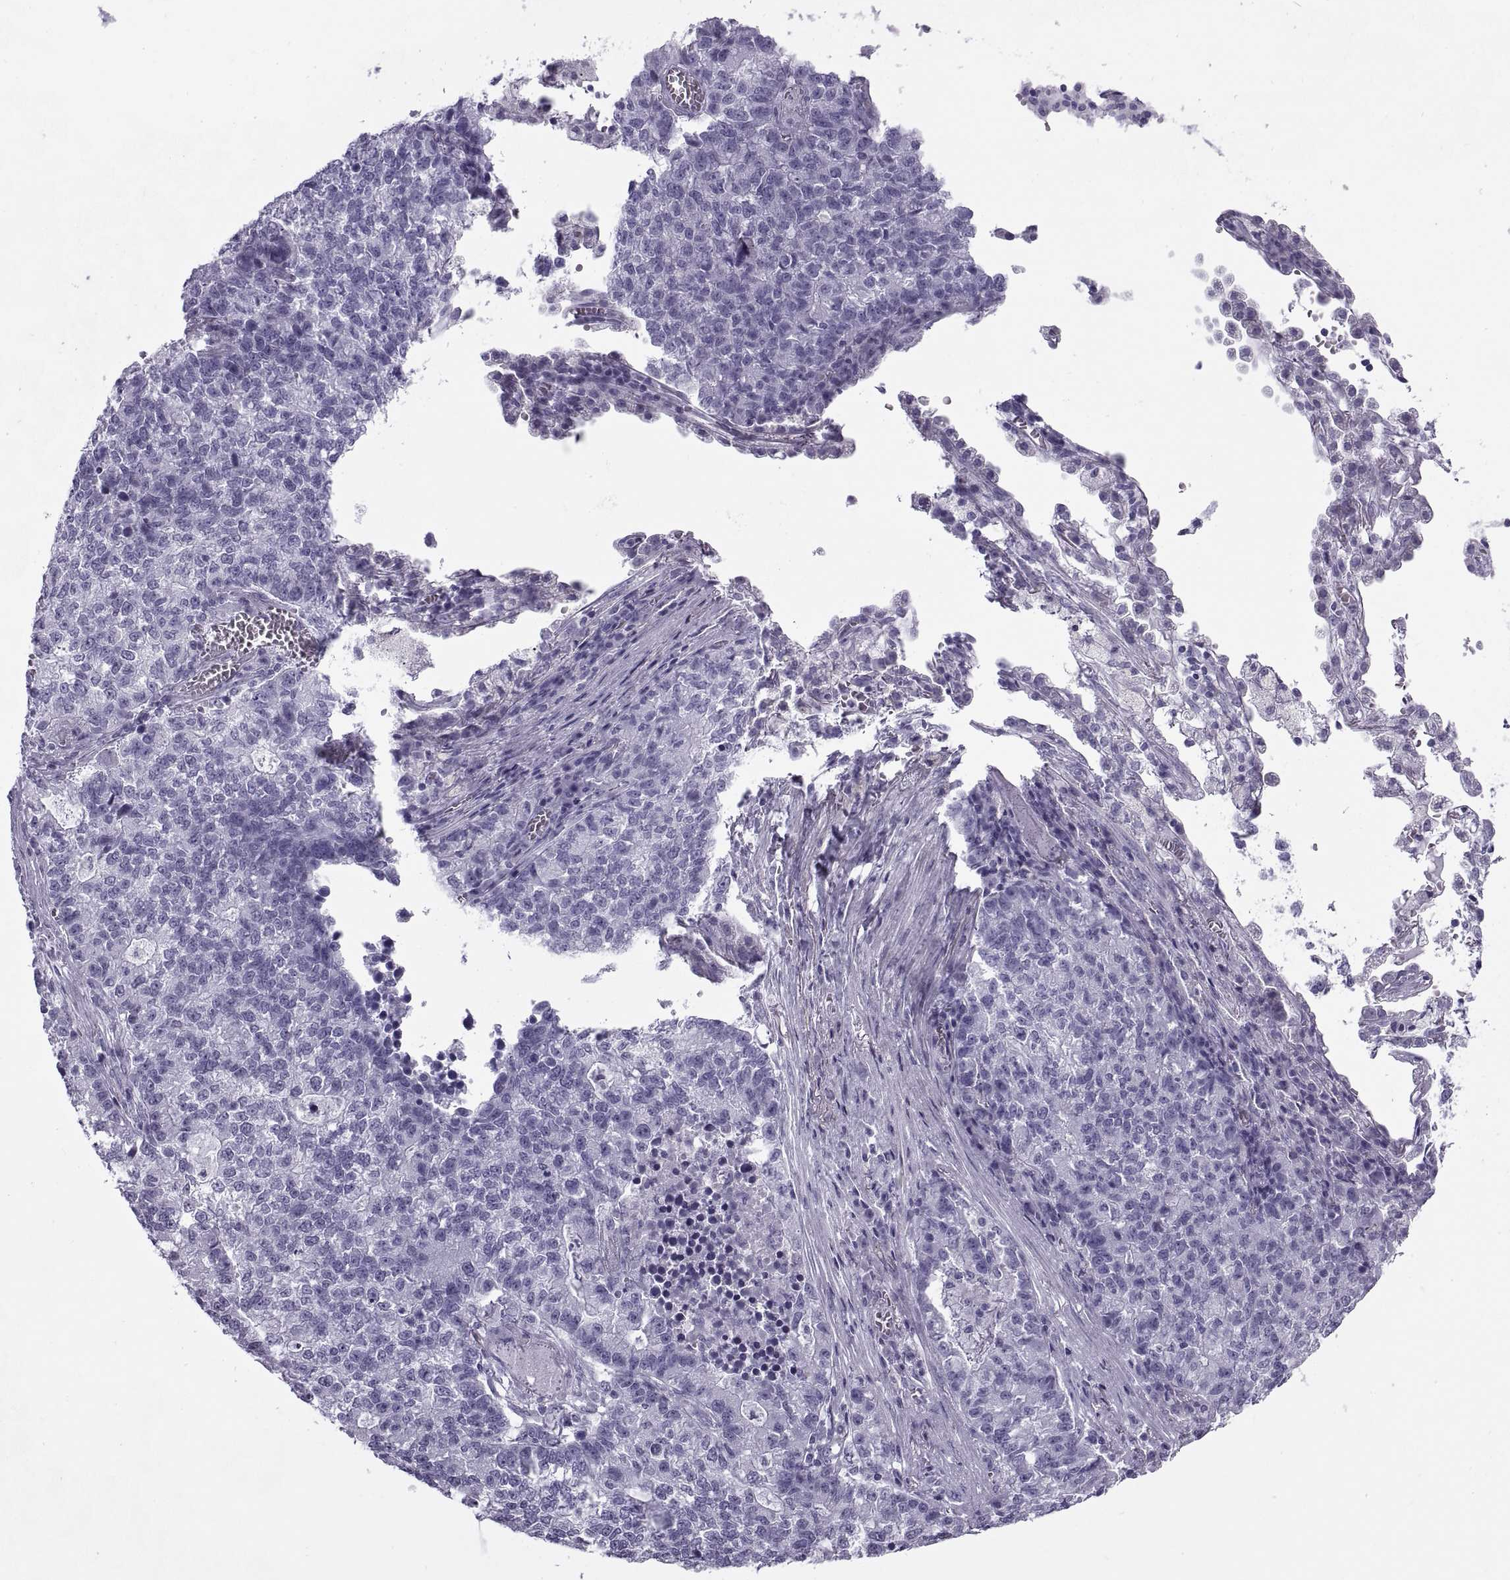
{"staining": {"intensity": "negative", "quantity": "none", "location": "none"}, "tissue": "lung cancer", "cell_type": "Tumor cells", "image_type": "cancer", "snomed": [{"axis": "morphology", "description": "Adenocarcinoma, NOS"}, {"axis": "topography", "description": "Lung"}], "caption": "Immunohistochemistry (IHC) of human adenocarcinoma (lung) shows no positivity in tumor cells. Nuclei are stained in blue.", "gene": "RLBP1", "patient": {"sex": "male", "age": 57}}